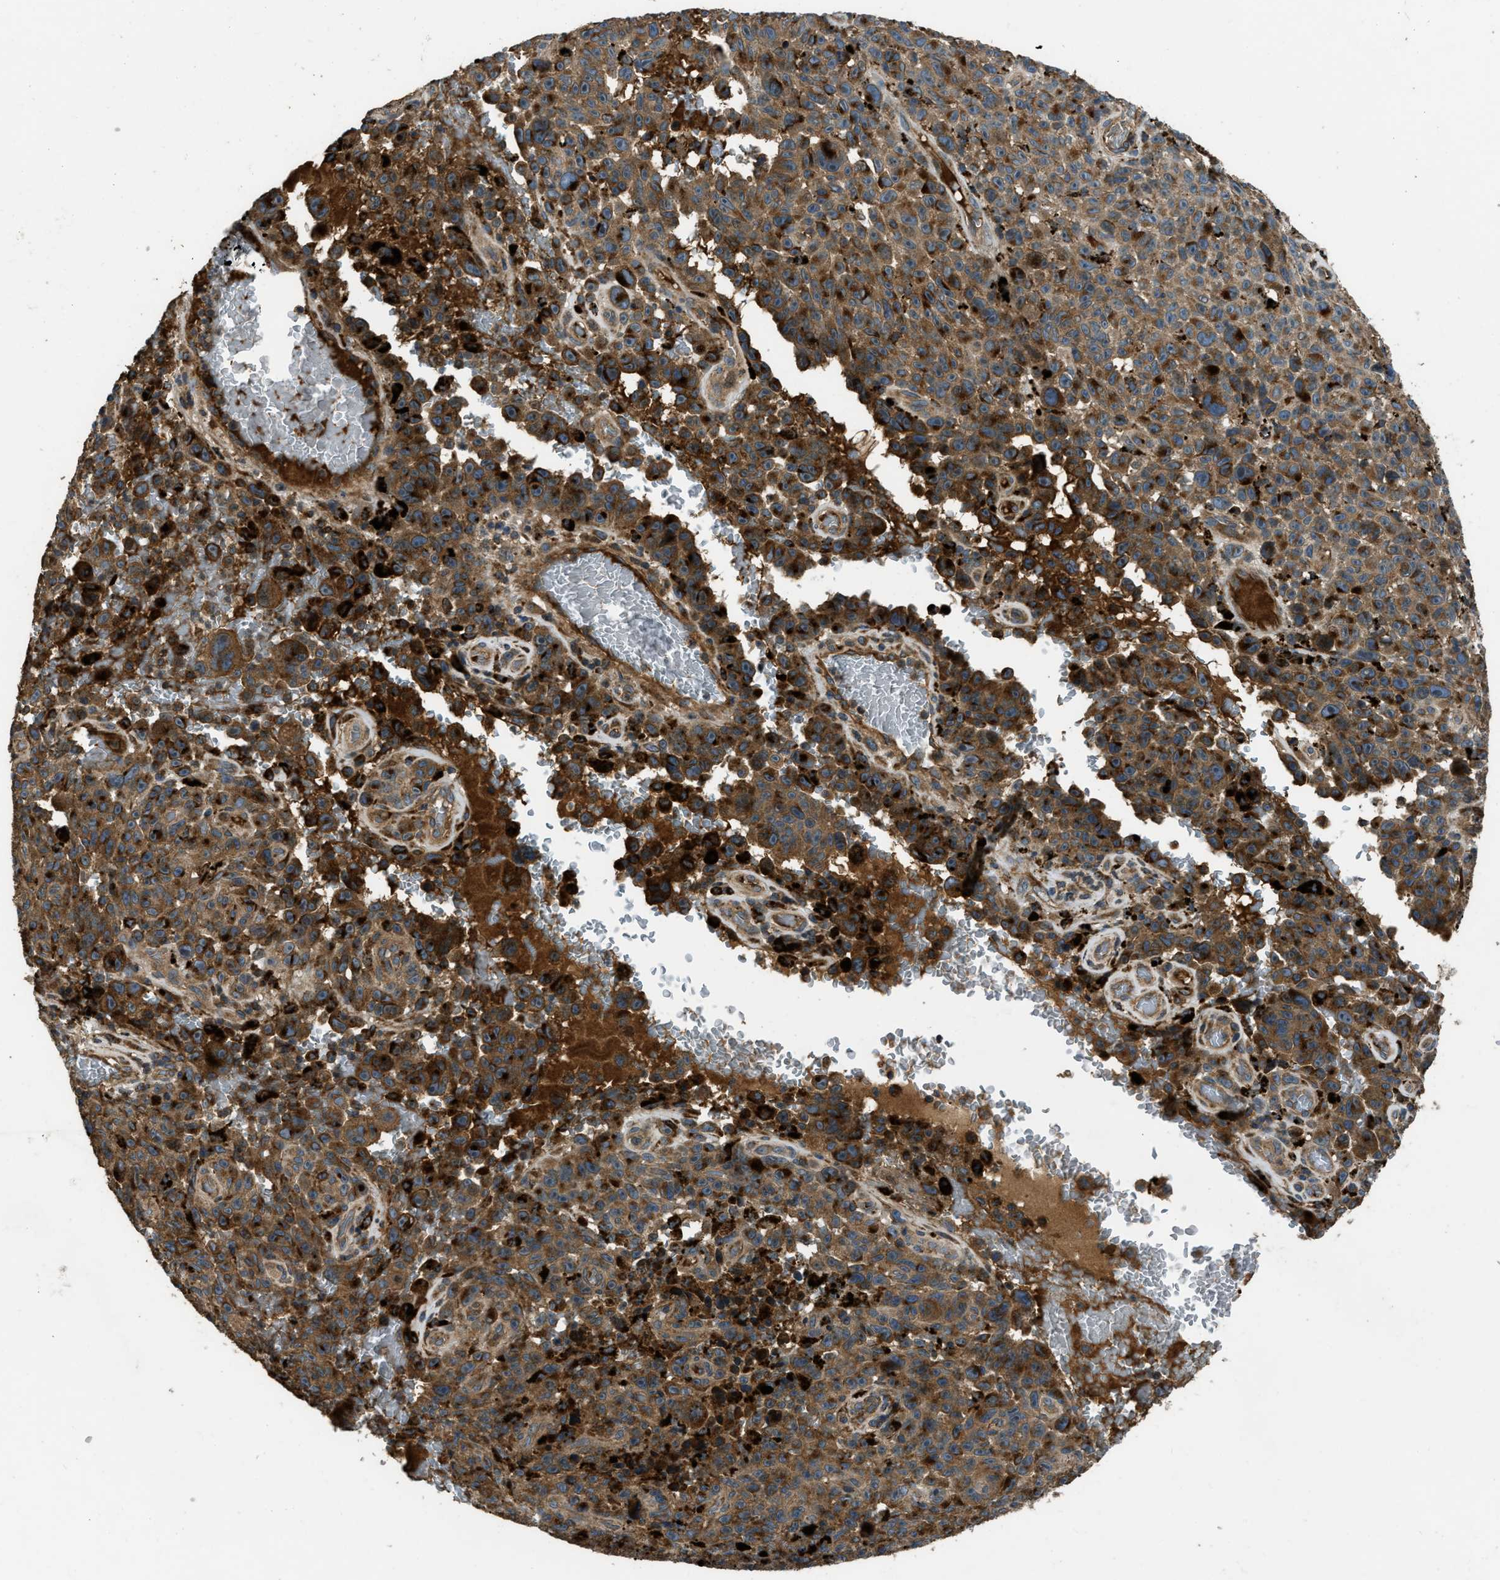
{"staining": {"intensity": "strong", "quantity": ">75%", "location": "cytoplasmic/membranous"}, "tissue": "melanoma", "cell_type": "Tumor cells", "image_type": "cancer", "snomed": [{"axis": "morphology", "description": "Malignant melanoma, NOS"}, {"axis": "topography", "description": "Skin"}], "caption": "Immunohistochemical staining of malignant melanoma reveals high levels of strong cytoplasmic/membranous protein expression in about >75% of tumor cells. (brown staining indicates protein expression, while blue staining denotes nuclei).", "gene": "GGH", "patient": {"sex": "female", "age": 82}}